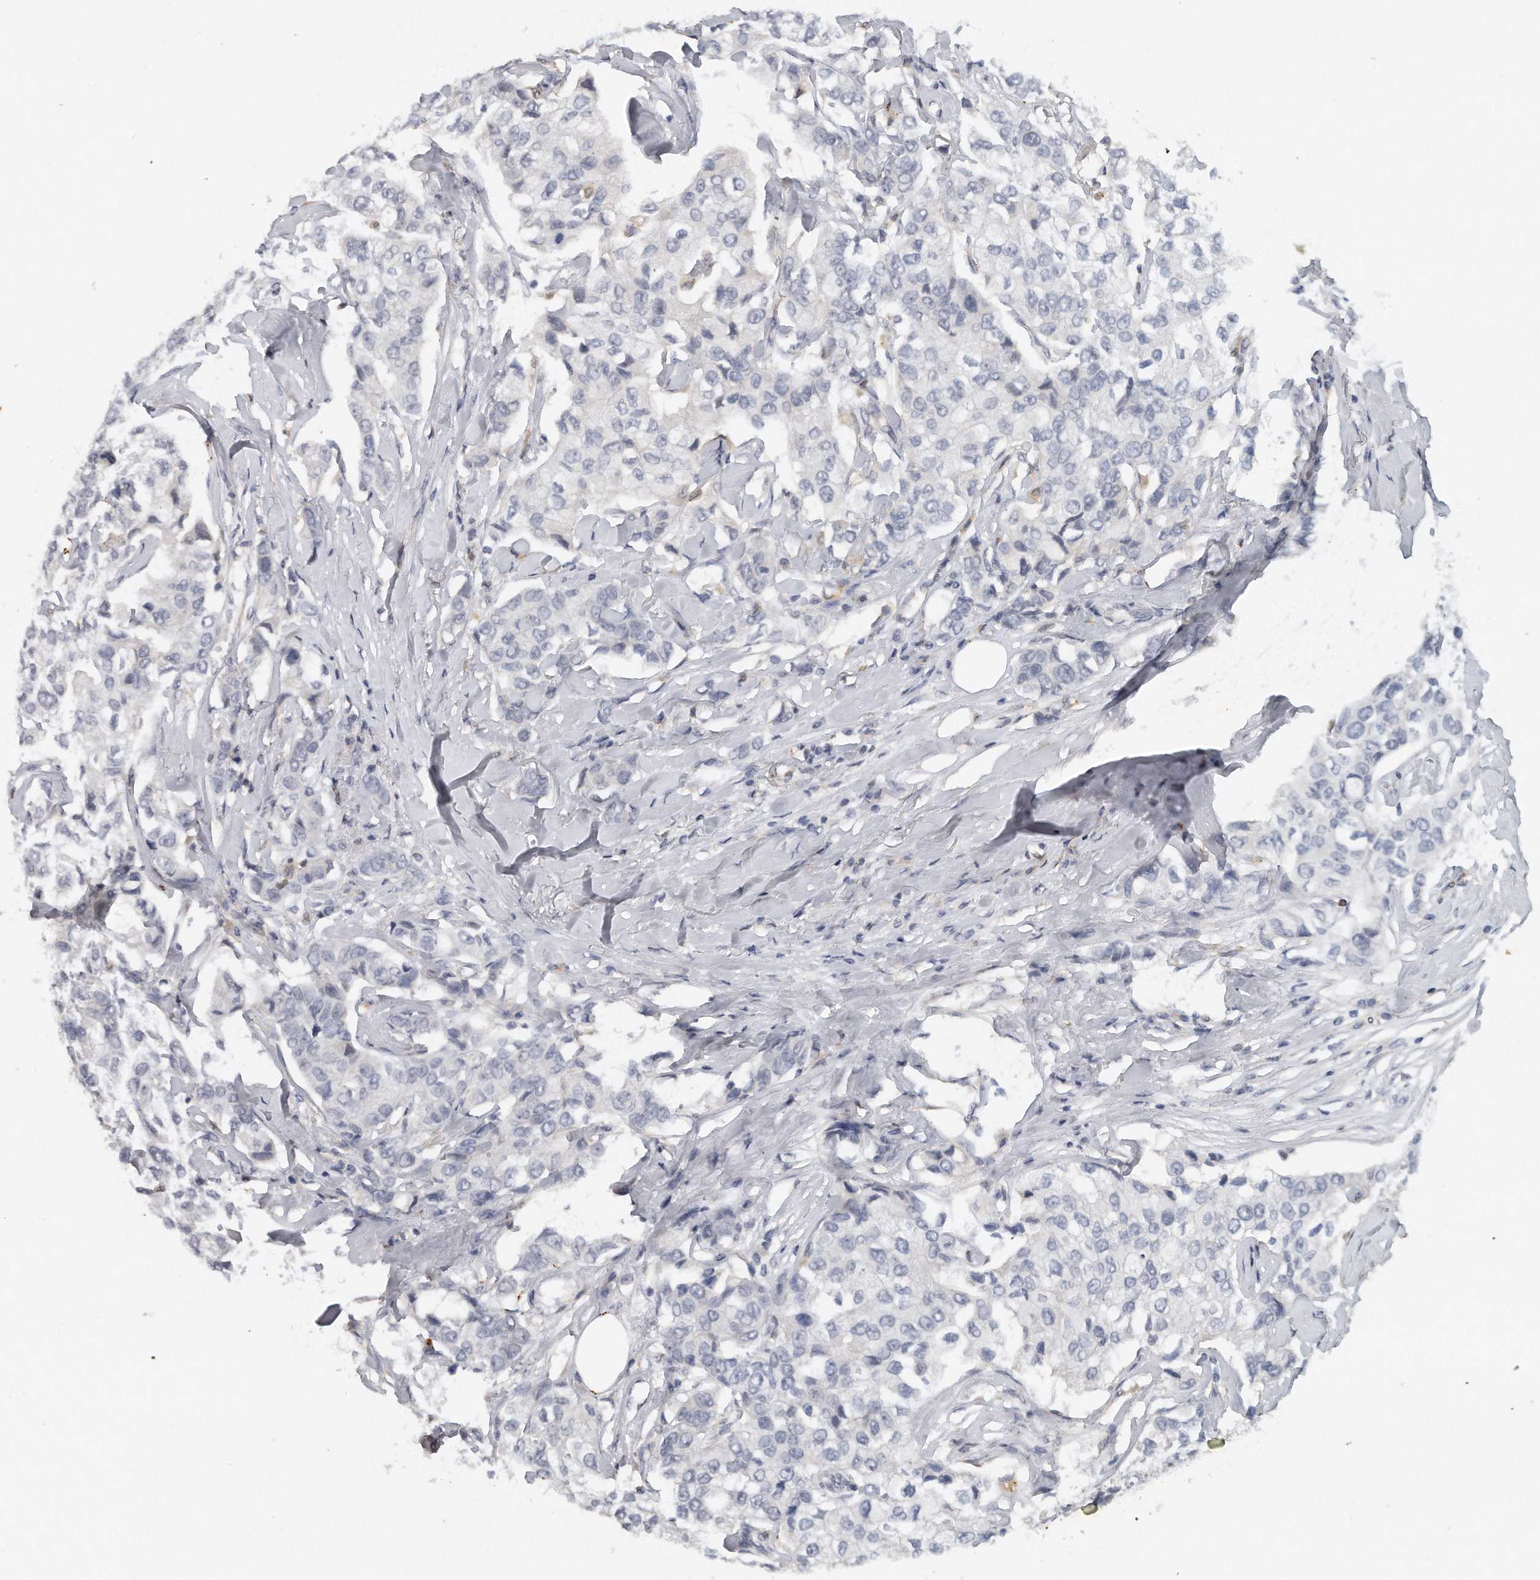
{"staining": {"intensity": "negative", "quantity": "none", "location": "none"}, "tissue": "breast cancer", "cell_type": "Tumor cells", "image_type": "cancer", "snomed": [{"axis": "morphology", "description": "Duct carcinoma"}, {"axis": "topography", "description": "Breast"}], "caption": "Human breast cancer stained for a protein using IHC reveals no staining in tumor cells.", "gene": "CAMK1", "patient": {"sex": "female", "age": 80}}